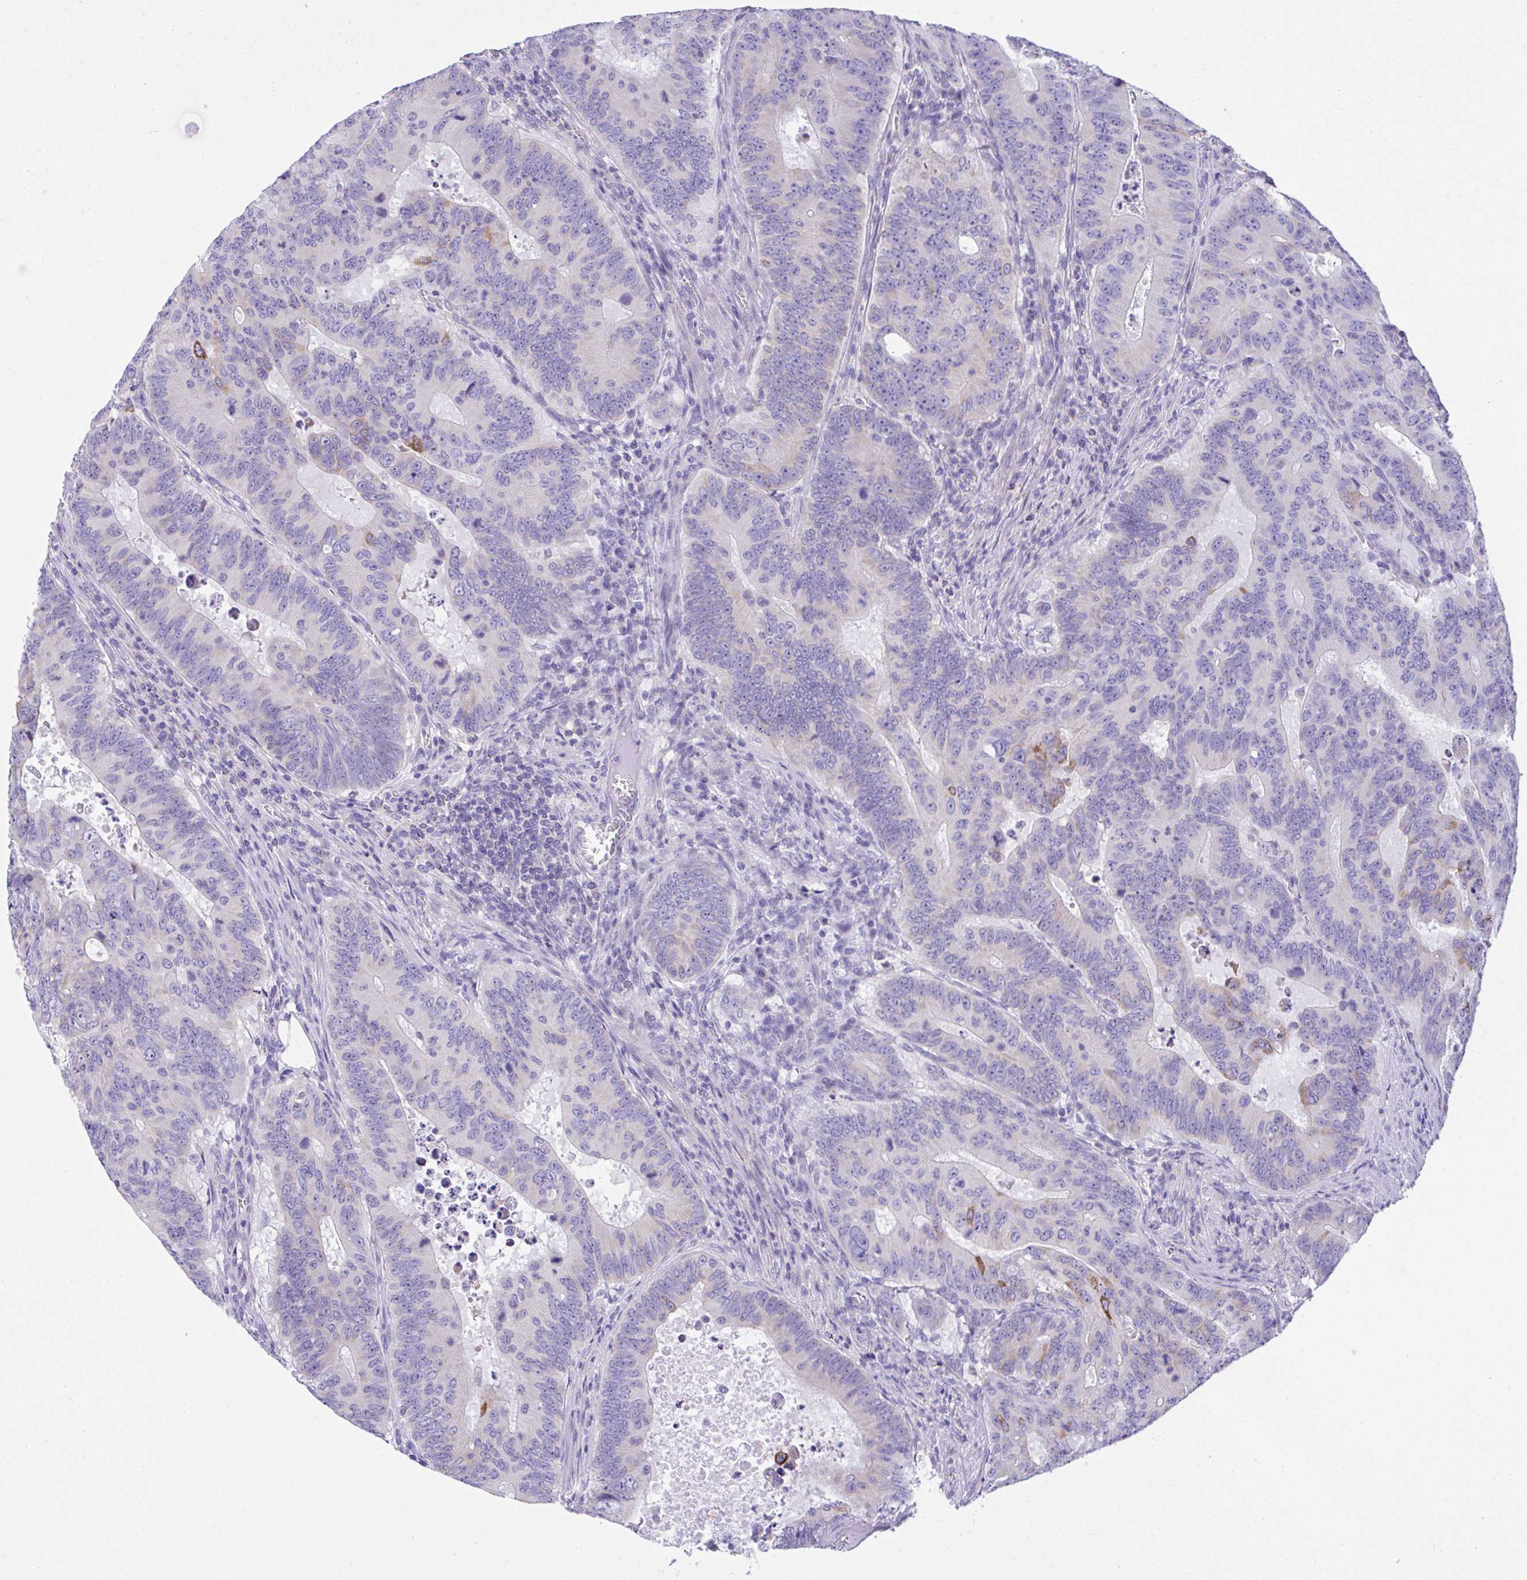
{"staining": {"intensity": "moderate", "quantity": "<25%", "location": "cytoplasmic/membranous"}, "tissue": "colorectal cancer", "cell_type": "Tumor cells", "image_type": "cancer", "snomed": [{"axis": "morphology", "description": "Adenocarcinoma, NOS"}, {"axis": "topography", "description": "Colon"}], "caption": "An image of colorectal adenocarcinoma stained for a protein shows moderate cytoplasmic/membranous brown staining in tumor cells.", "gene": "NLRP8", "patient": {"sex": "male", "age": 62}}